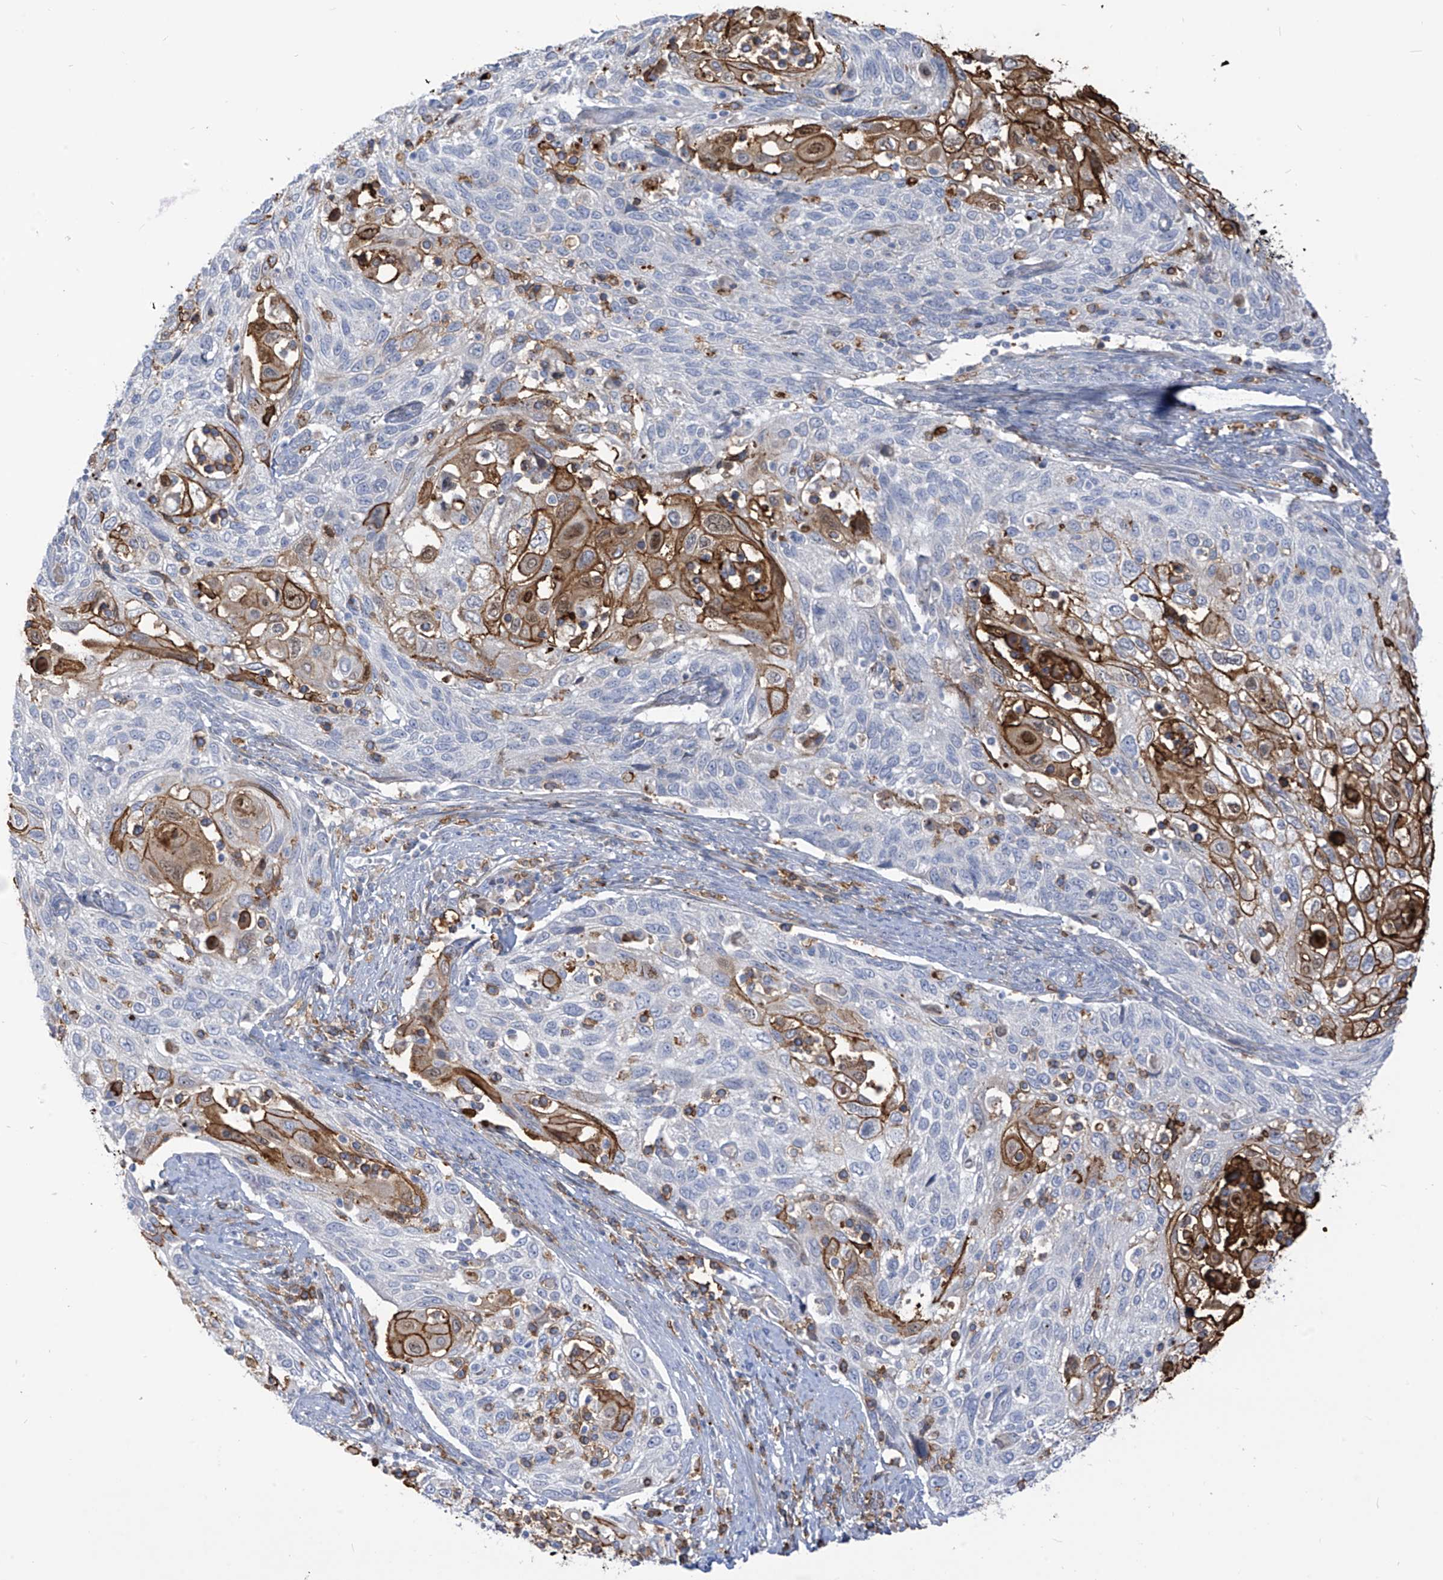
{"staining": {"intensity": "moderate", "quantity": "<25%", "location": "cytoplasmic/membranous"}, "tissue": "cervical cancer", "cell_type": "Tumor cells", "image_type": "cancer", "snomed": [{"axis": "morphology", "description": "Squamous cell carcinoma, NOS"}, {"axis": "topography", "description": "Cervix"}], "caption": "Immunohistochemistry (DAB (3,3'-diaminobenzidine)) staining of cervical squamous cell carcinoma demonstrates moderate cytoplasmic/membranous protein staining in approximately <25% of tumor cells. Using DAB (3,3'-diaminobenzidine) (brown) and hematoxylin (blue) stains, captured at high magnification using brightfield microscopy.", "gene": "NOTO", "patient": {"sex": "female", "age": 70}}